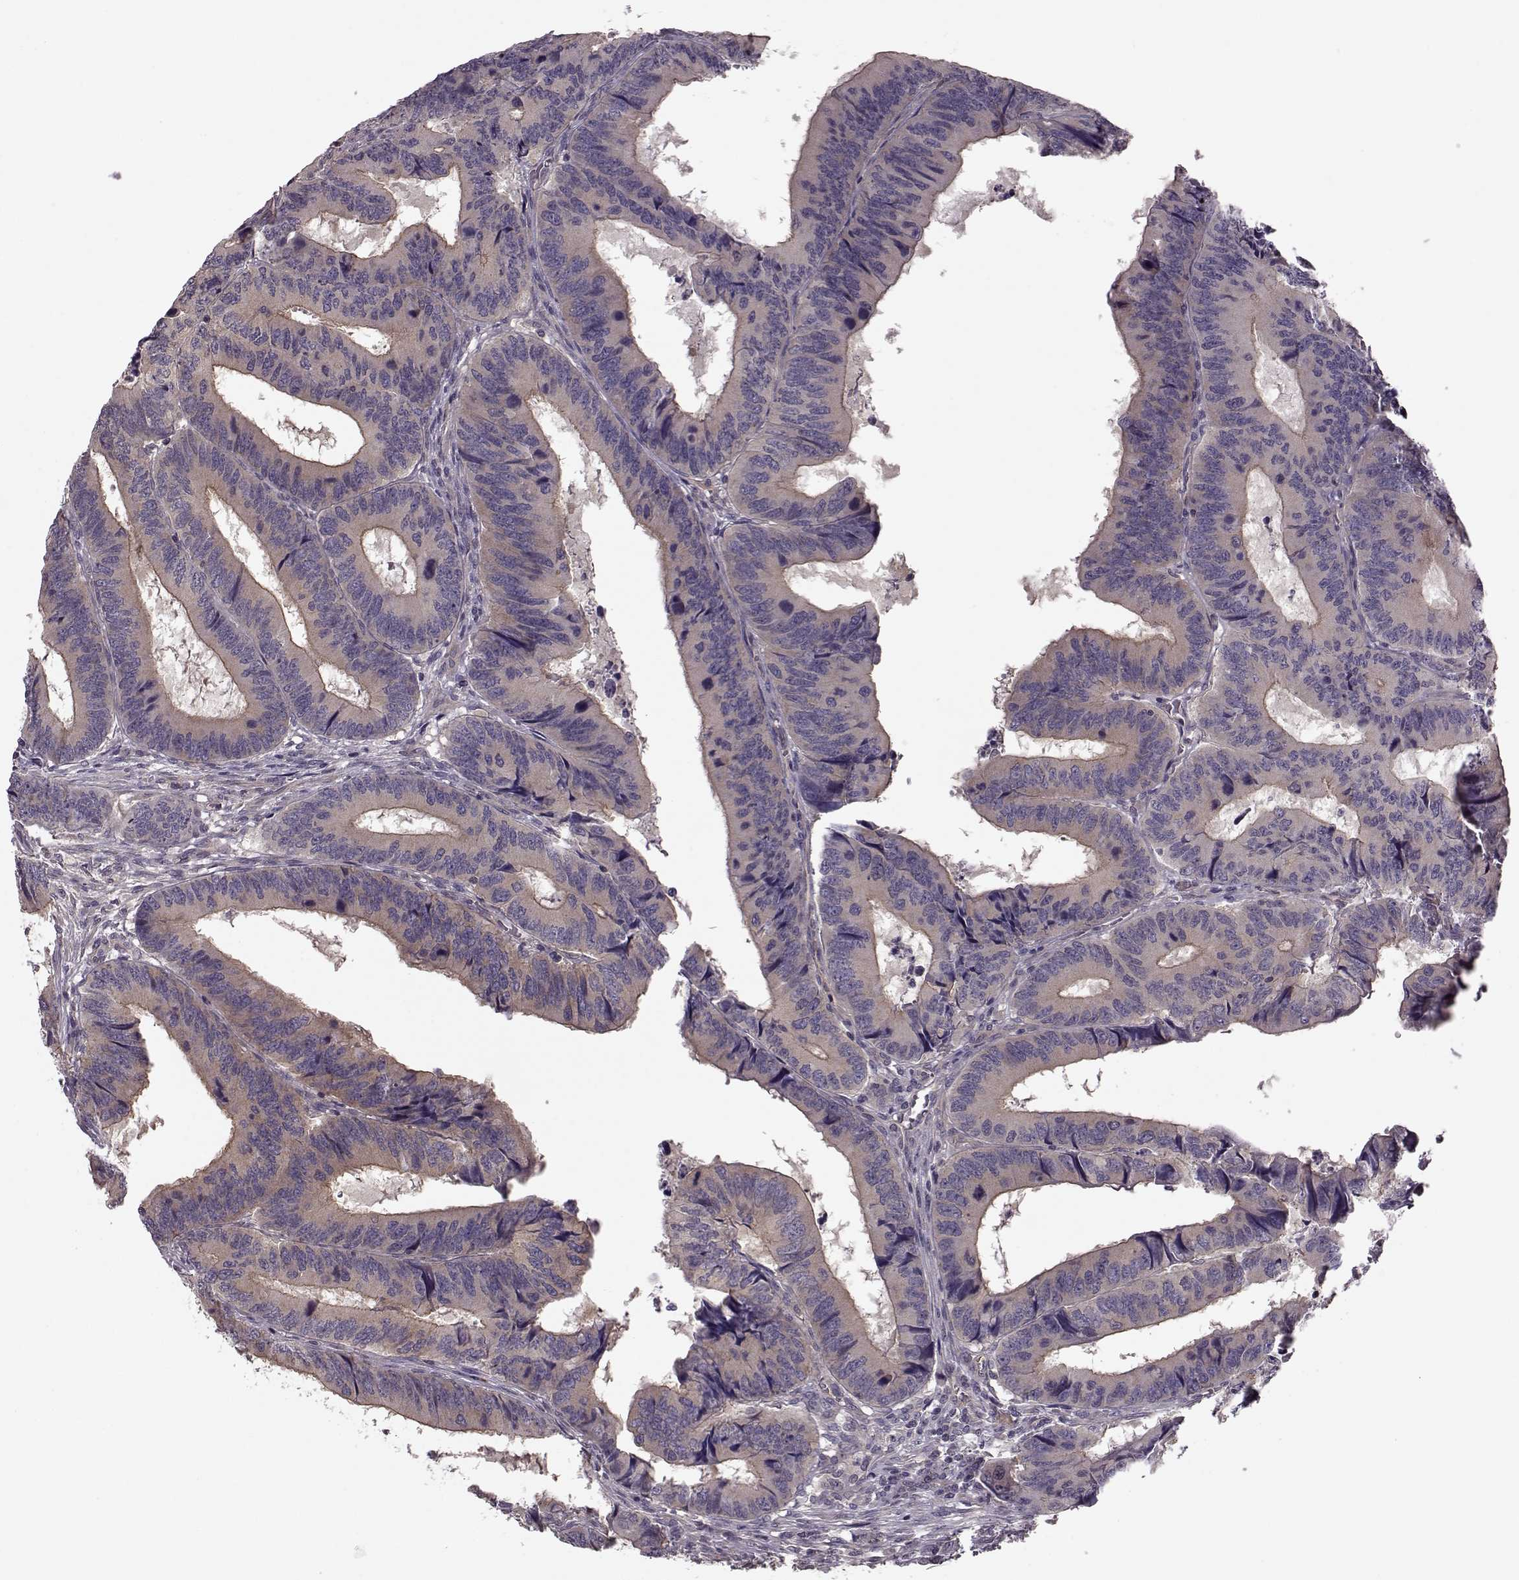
{"staining": {"intensity": "negative", "quantity": "none", "location": "none"}, "tissue": "colorectal cancer", "cell_type": "Tumor cells", "image_type": "cancer", "snomed": [{"axis": "morphology", "description": "Adenocarcinoma, NOS"}, {"axis": "topography", "description": "Colon"}], "caption": "High magnification brightfield microscopy of adenocarcinoma (colorectal) stained with DAB (brown) and counterstained with hematoxylin (blue): tumor cells show no significant expression.", "gene": "SLAIN2", "patient": {"sex": "male", "age": 53}}